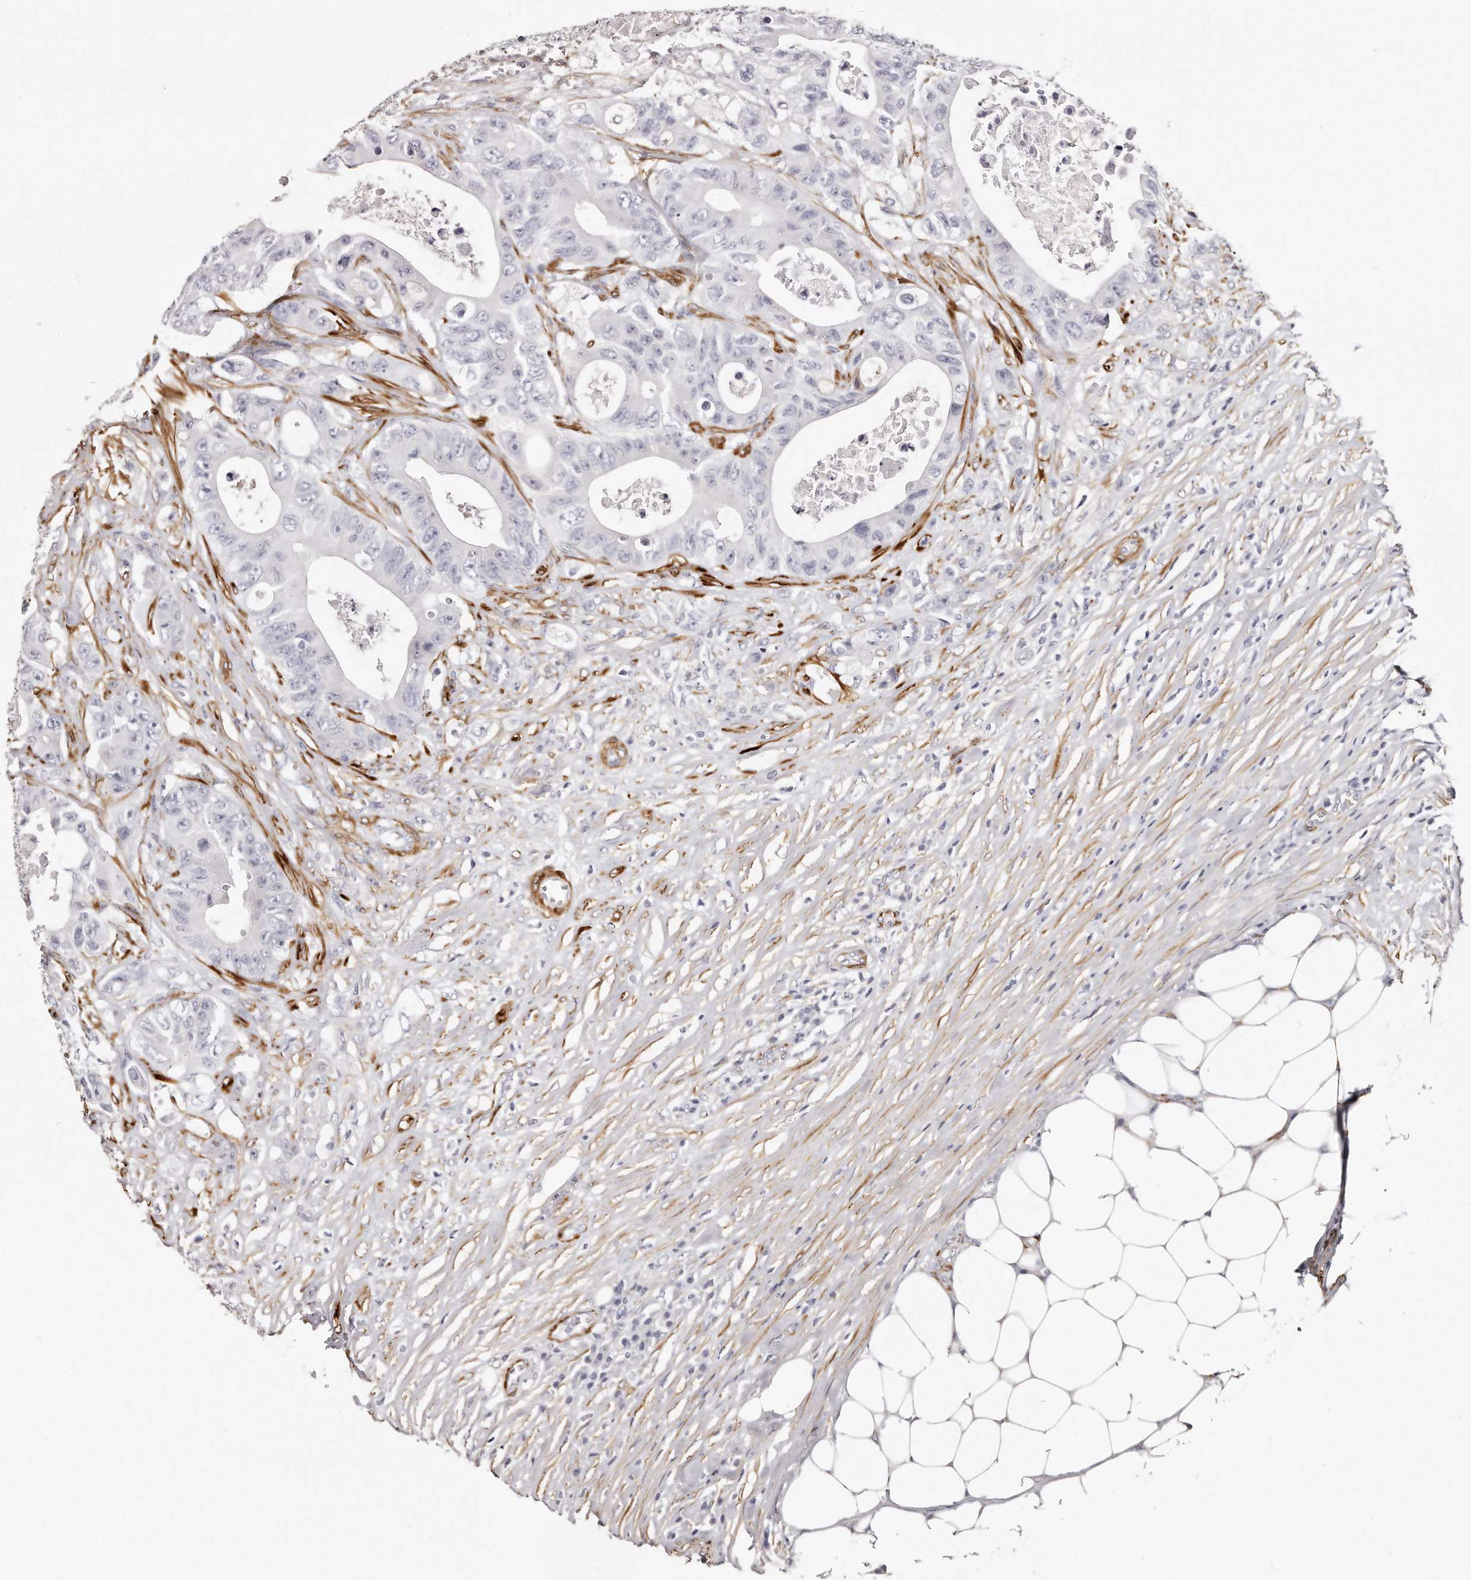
{"staining": {"intensity": "negative", "quantity": "none", "location": "none"}, "tissue": "colorectal cancer", "cell_type": "Tumor cells", "image_type": "cancer", "snomed": [{"axis": "morphology", "description": "Adenocarcinoma, NOS"}, {"axis": "topography", "description": "Colon"}], "caption": "Immunohistochemistry photomicrograph of neoplastic tissue: colorectal adenocarcinoma stained with DAB shows no significant protein staining in tumor cells.", "gene": "LMOD1", "patient": {"sex": "female", "age": 46}}